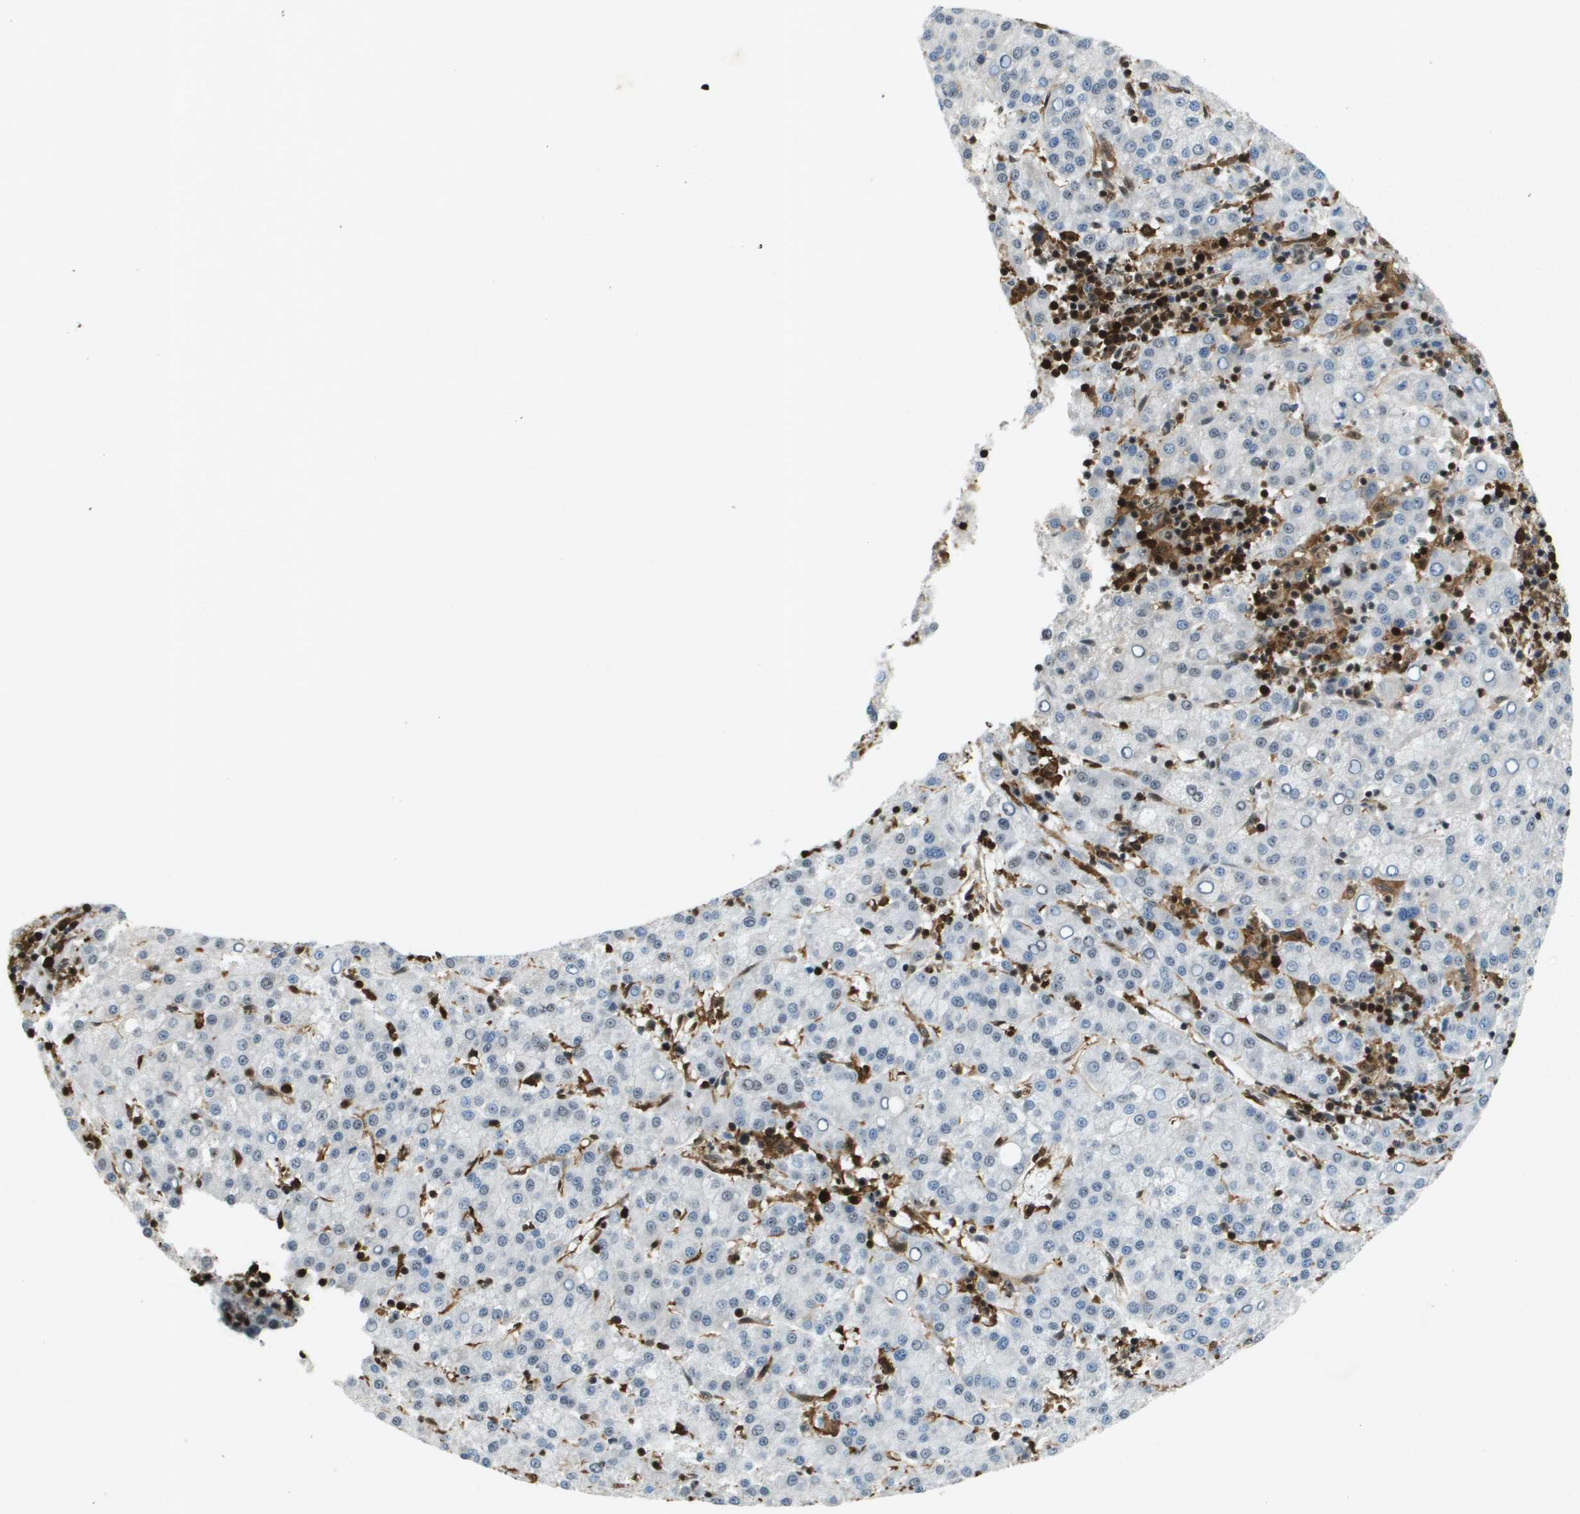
{"staining": {"intensity": "negative", "quantity": "none", "location": "none"}, "tissue": "liver cancer", "cell_type": "Tumor cells", "image_type": "cancer", "snomed": [{"axis": "morphology", "description": "Carcinoma, Hepatocellular, NOS"}, {"axis": "topography", "description": "Liver"}], "caption": "IHC photomicrograph of neoplastic tissue: liver hepatocellular carcinoma stained with DAB (3,3'-diaminobenzidine) exhibits no significant protein staining in tumor cells.", "gene": "EP400", "patient": {"sex": "female", "age": 58}}